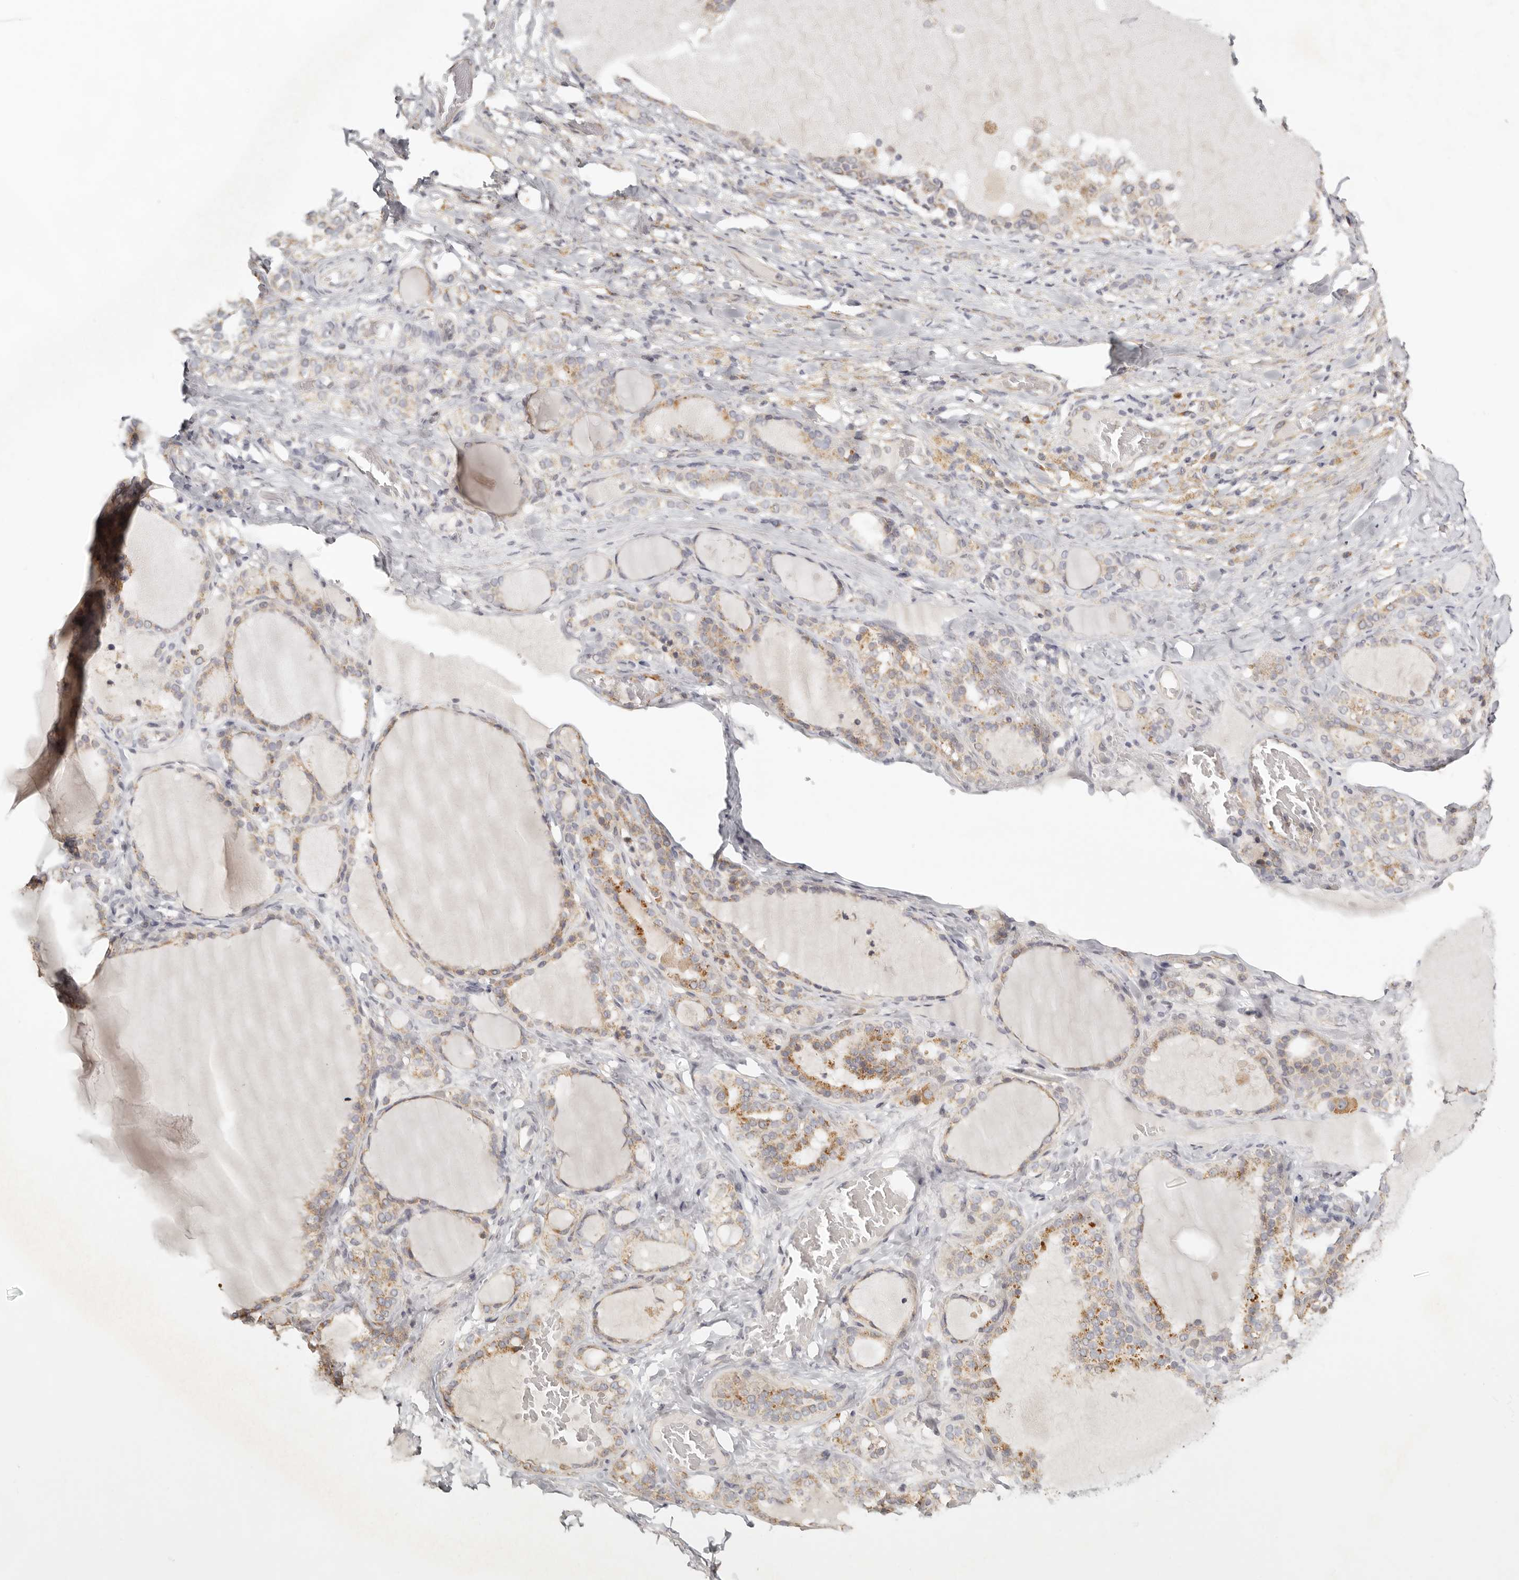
{"staining": {"intensity": "moderate", "quantity": ">75%", "location": "cytoplasmic/membranous"}, "tissue": "thyroid gland", "cell_type": "Glandular cells", "image_type": "normal", "snomed": [{"axis": "morphology", "description": "Normal tissue, NOS"}, {"axis": "topography", "description": "Thyroid gland"}], "caption": "IHC (DAB (3,3'-diaminobenzidine)) staining of unremarkable human thyroid gland exhibits moderate cytoplasmic/membranous protein staining in about >75% of glandular cells.", "gene": "KDF1", "patient": {"sex": "female", "age": 22}}